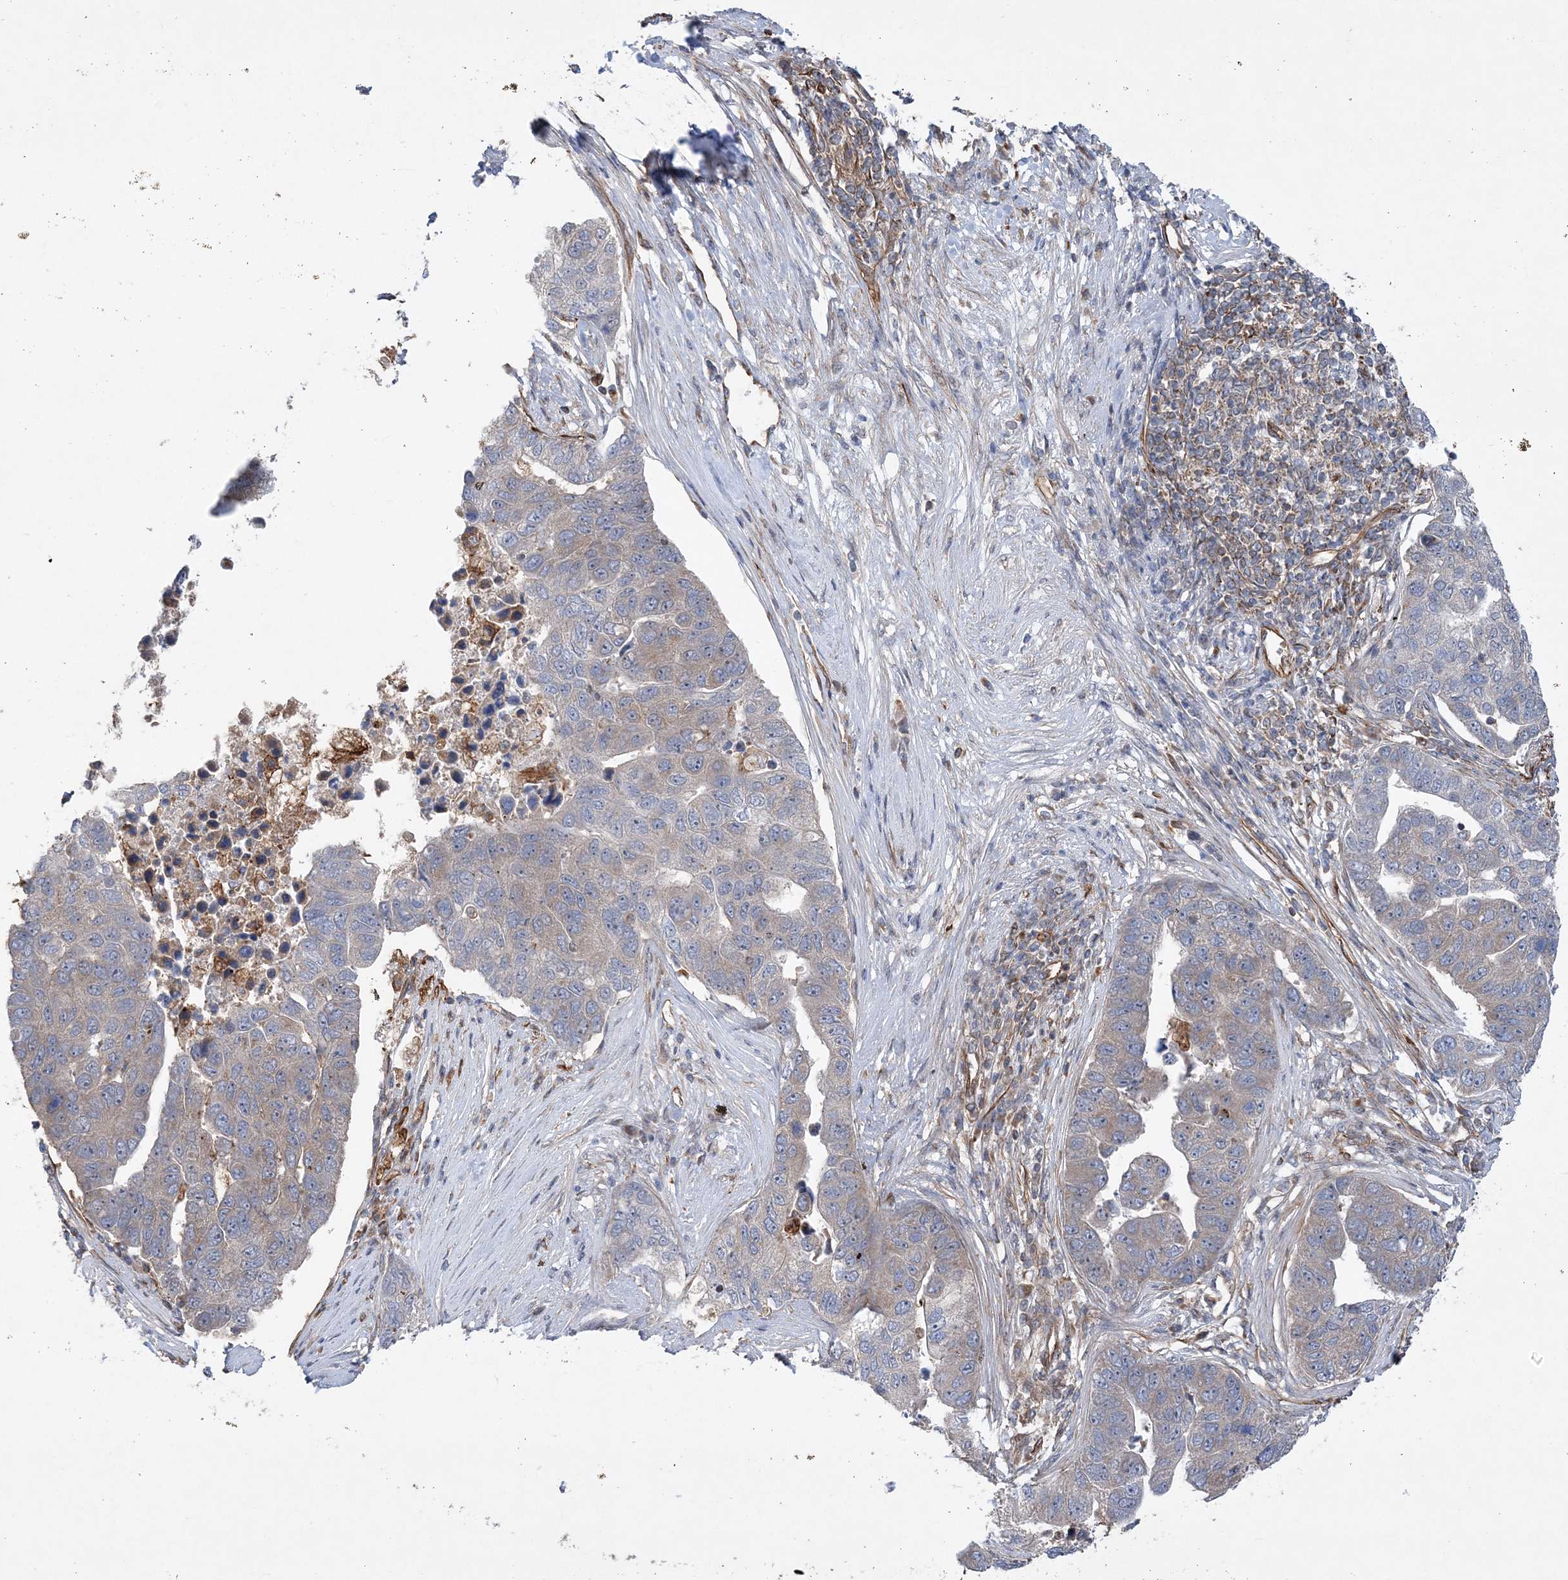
{"staining": {"intensity": "weak", "quantity": "<25%", "location": "cytoplasmic/membranous"}, "tissue": "pancreatic cancer", "cell_type": "Tumor cells", "image_type": "cancer", "snomed": [{"axis": "morphology", "description": "Adenocarcinoma, NOS"}, {"axis": "topography", "description": "Pancreas"}], "caption": "Pancreatic cancer (adenocarcinoma) was stained to show a protein in brown. There is no significant expression in tumor cells. Brightfield microscopy of immunohistochemistry (IHC) stained with DAB (3,3'-diaminobenzidine) (brown) and hematoxylin (blue), captured at high magnification.", "gene": "FAM114A2", "patient": {"sex": "female", "age": 61}}